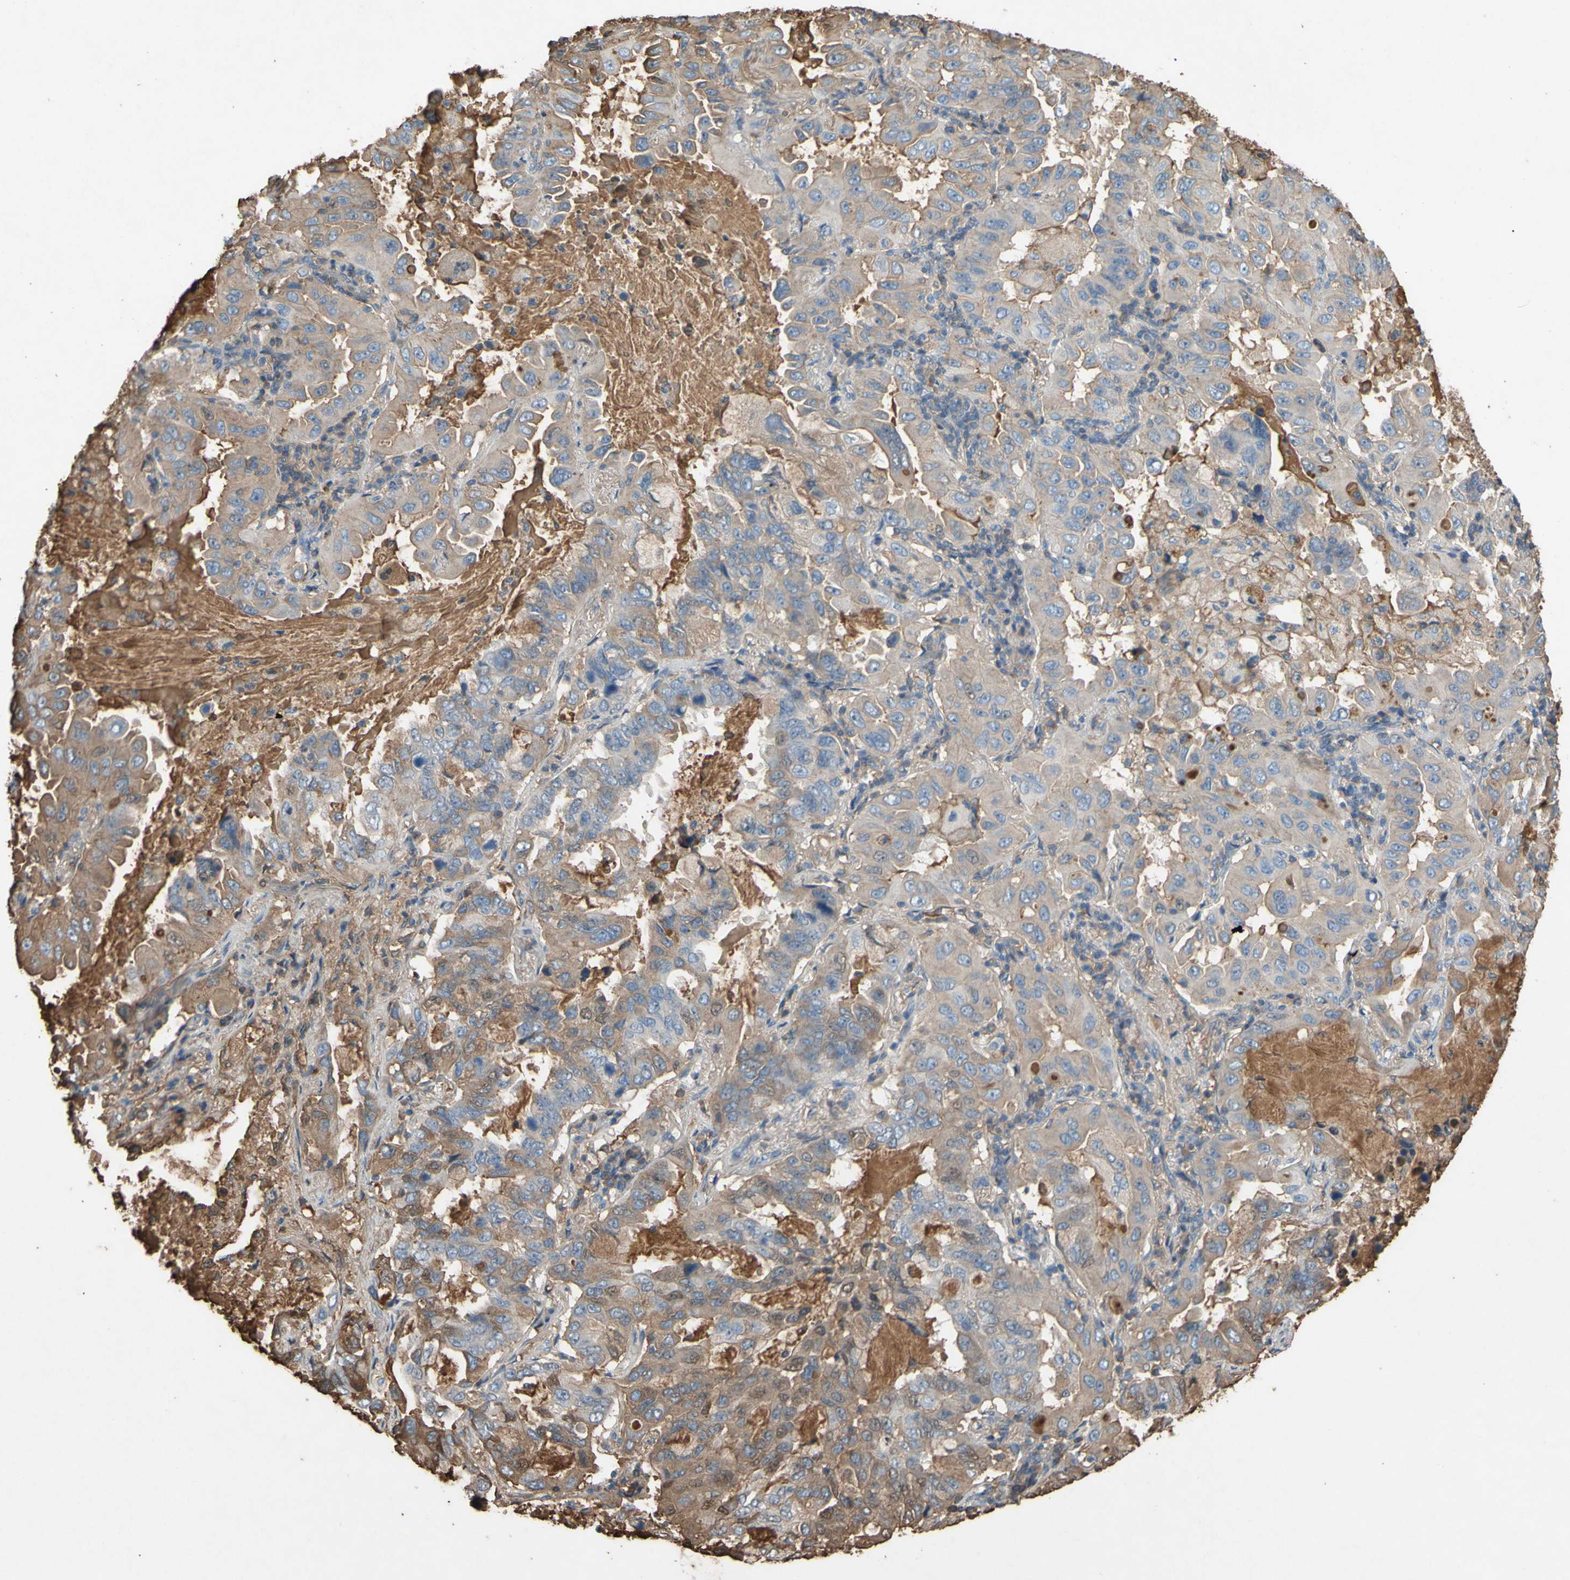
{"staining": {"intensity": "moderate", "quantity": "25%-75%", "location": "cytoplasmic/membranous"}, "tissue": "lung cancer", "cell_type": "Tumor cells", "image_type": "cancer", "snomed": [{"axis": "morphology", "description": "Adenocarcinoma, NOS"}, {"axis": "topography", "description": "Lung"}], "caption": "Immunohistochemistry (IHC) (DAB) staining of adenocarcinoma (lung) demonstrates moderate cytoplasmic/membranous protein positivity in about 25%-75% of tumor cells.", "gene": "PTGDS", "patient": {"sex": "male", "age": 64}}